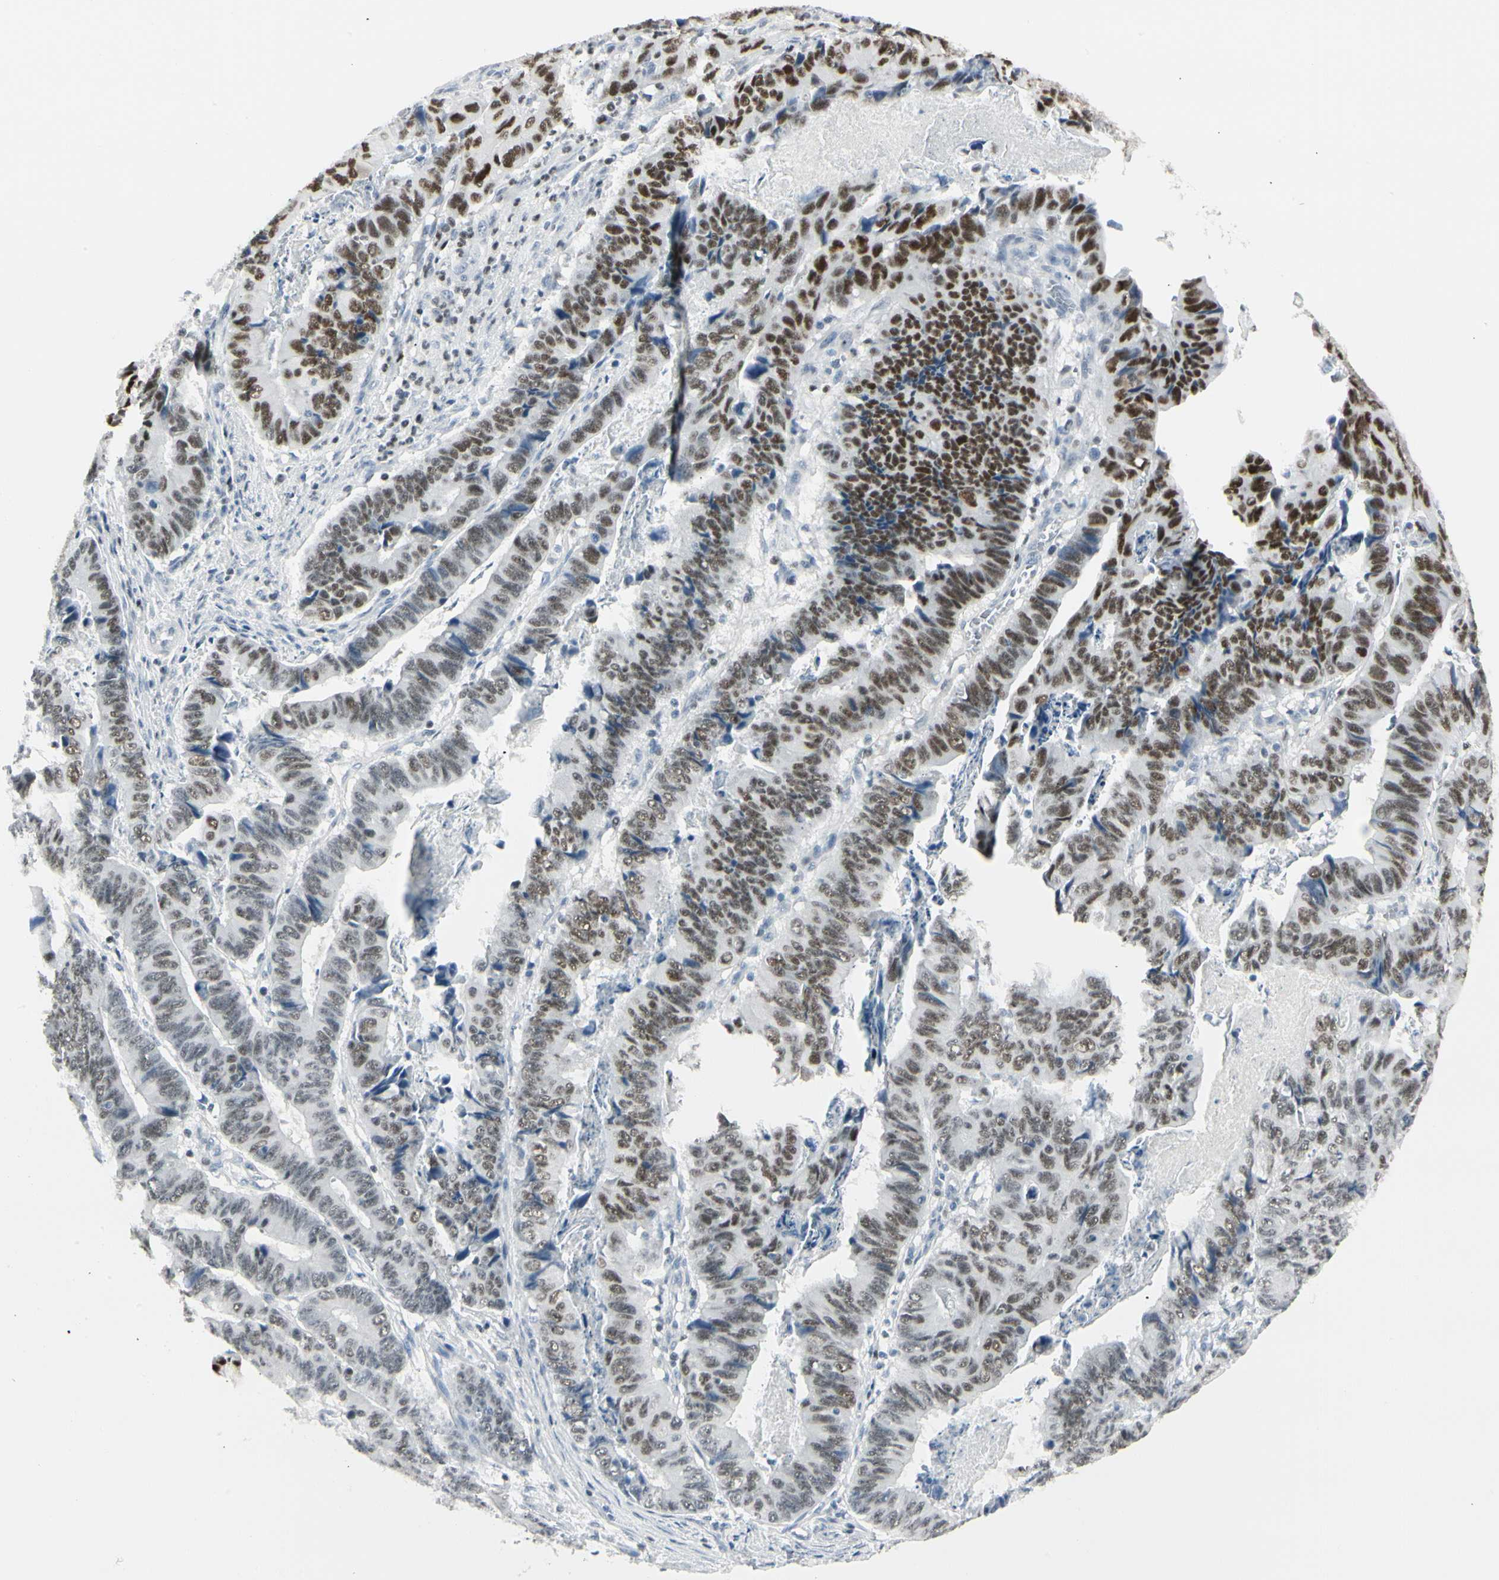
{"staining": {"intensity": "moderate", "quantity": ">75%", "location": "nuclear"}, "tissue": "stomach cancer", "cell_type": "Tumor cells", "image_type": "cancer", "snomed": [{"axis": "morphology", "description": "Adenocarcinoma, NOS"}, {"axis": "topography", "description": "Stomach, lower"}], "caption": "This micrograph reveals IHC staining of human stomach cancer (adenocarcinoma), with medium moderate nuclear positivity in about >75% of tumor cells.", "gene": "ZBTB7B", "patient": {"sex": "male", "age": 77}}